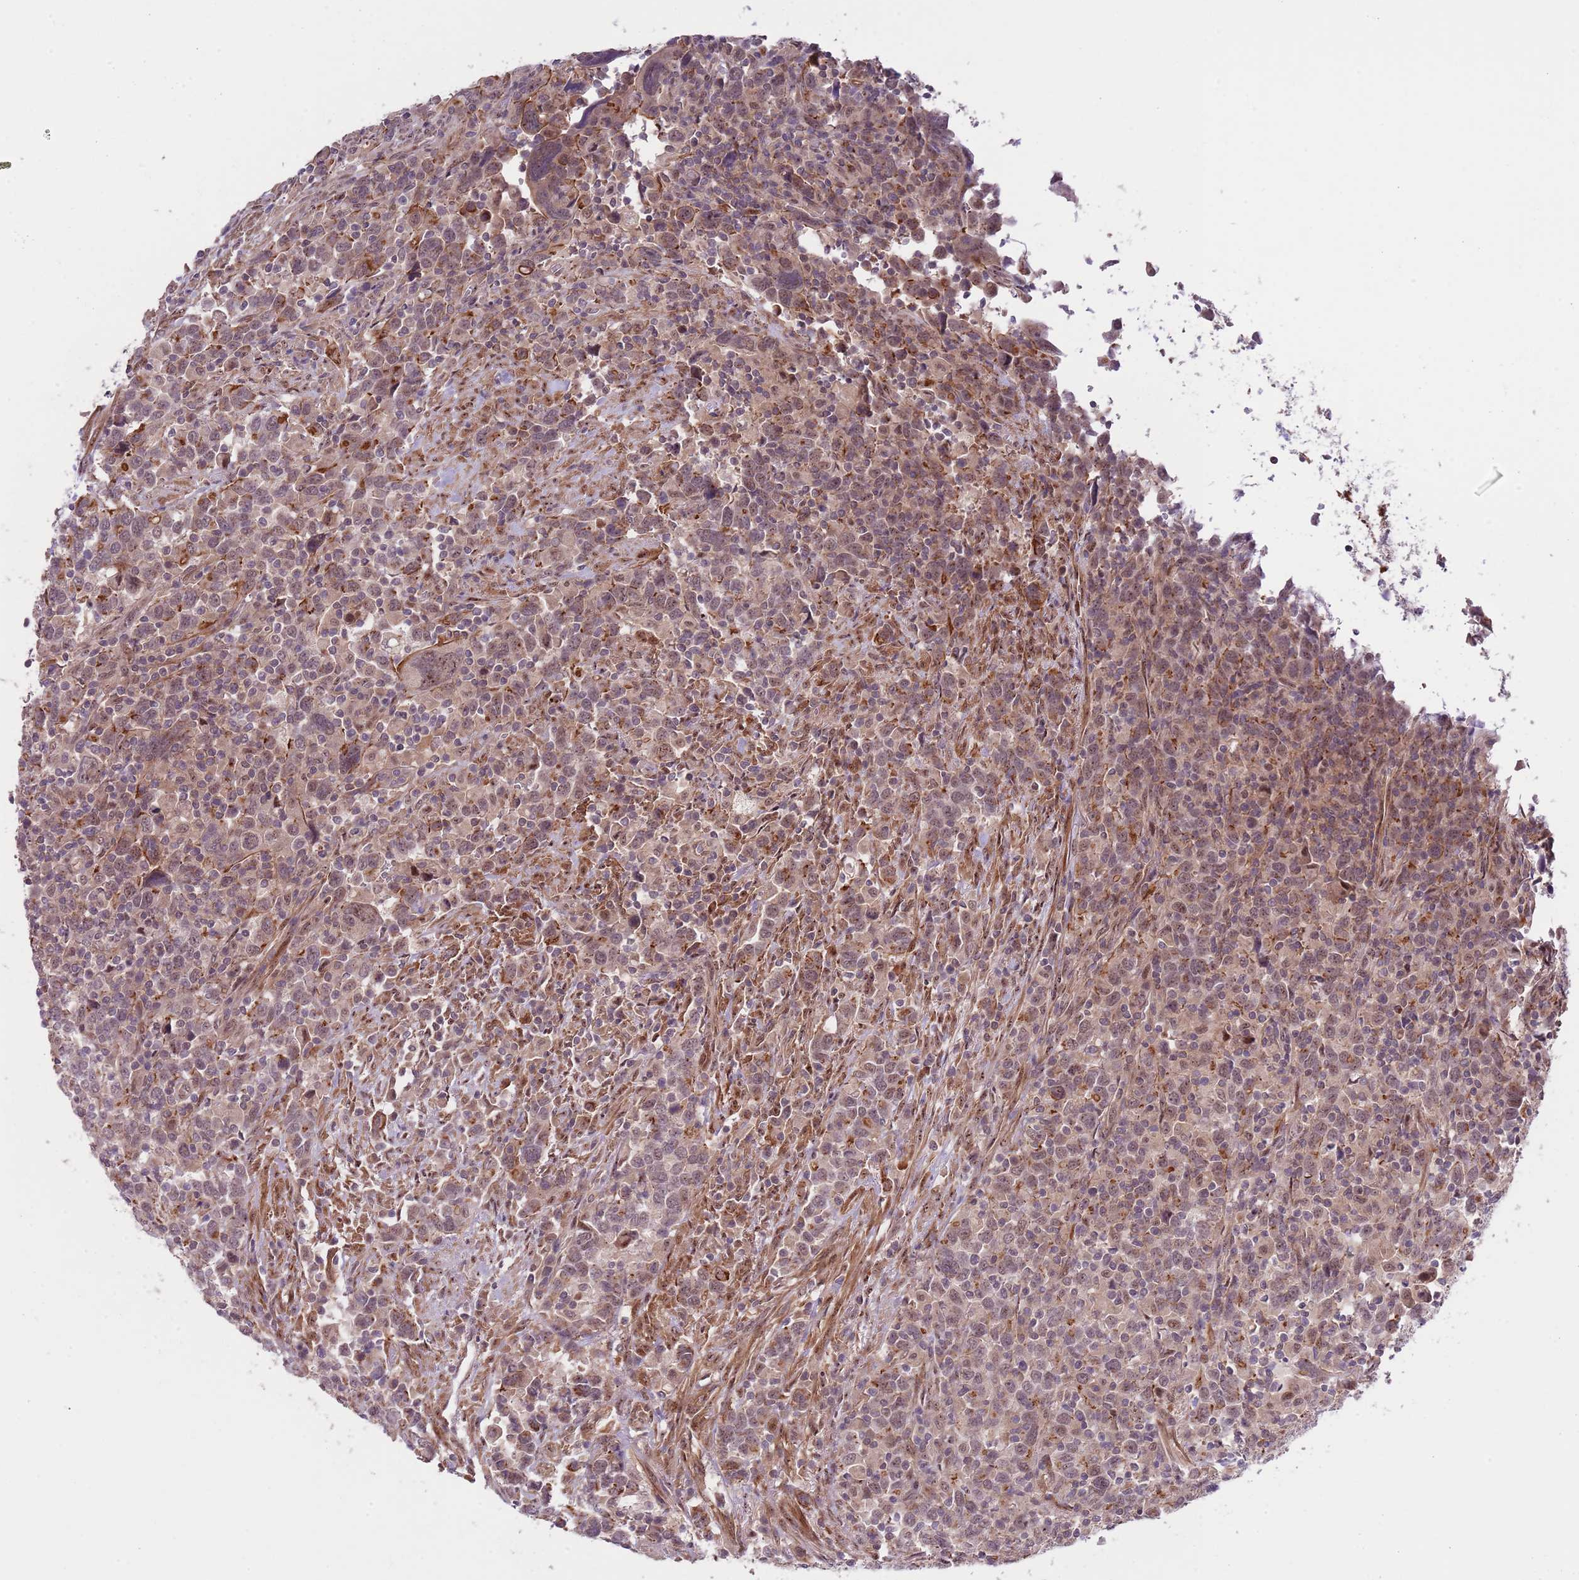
{"staining": {"intensity": "moderate", "quantity": "<25%", "location": "nuclear"}, "tissue": "urothelial cancer", "cell_type": "Tumor cells", "image_type": "cancer", "snomed": [{"axis": "morphology", "description": "Urothelial carcinoma, High grade"}, {"axis": "topography", "description": "Urinary bladder"}], "caption": "Moderate nuclear positivity is identified in approximately <25% of tumor cells in urothelial cancer. (Brightfield microscopy of DAB IHC at high magnification).", "gene": "PRR16", "patient": {"sex": "male", "age": 61}}